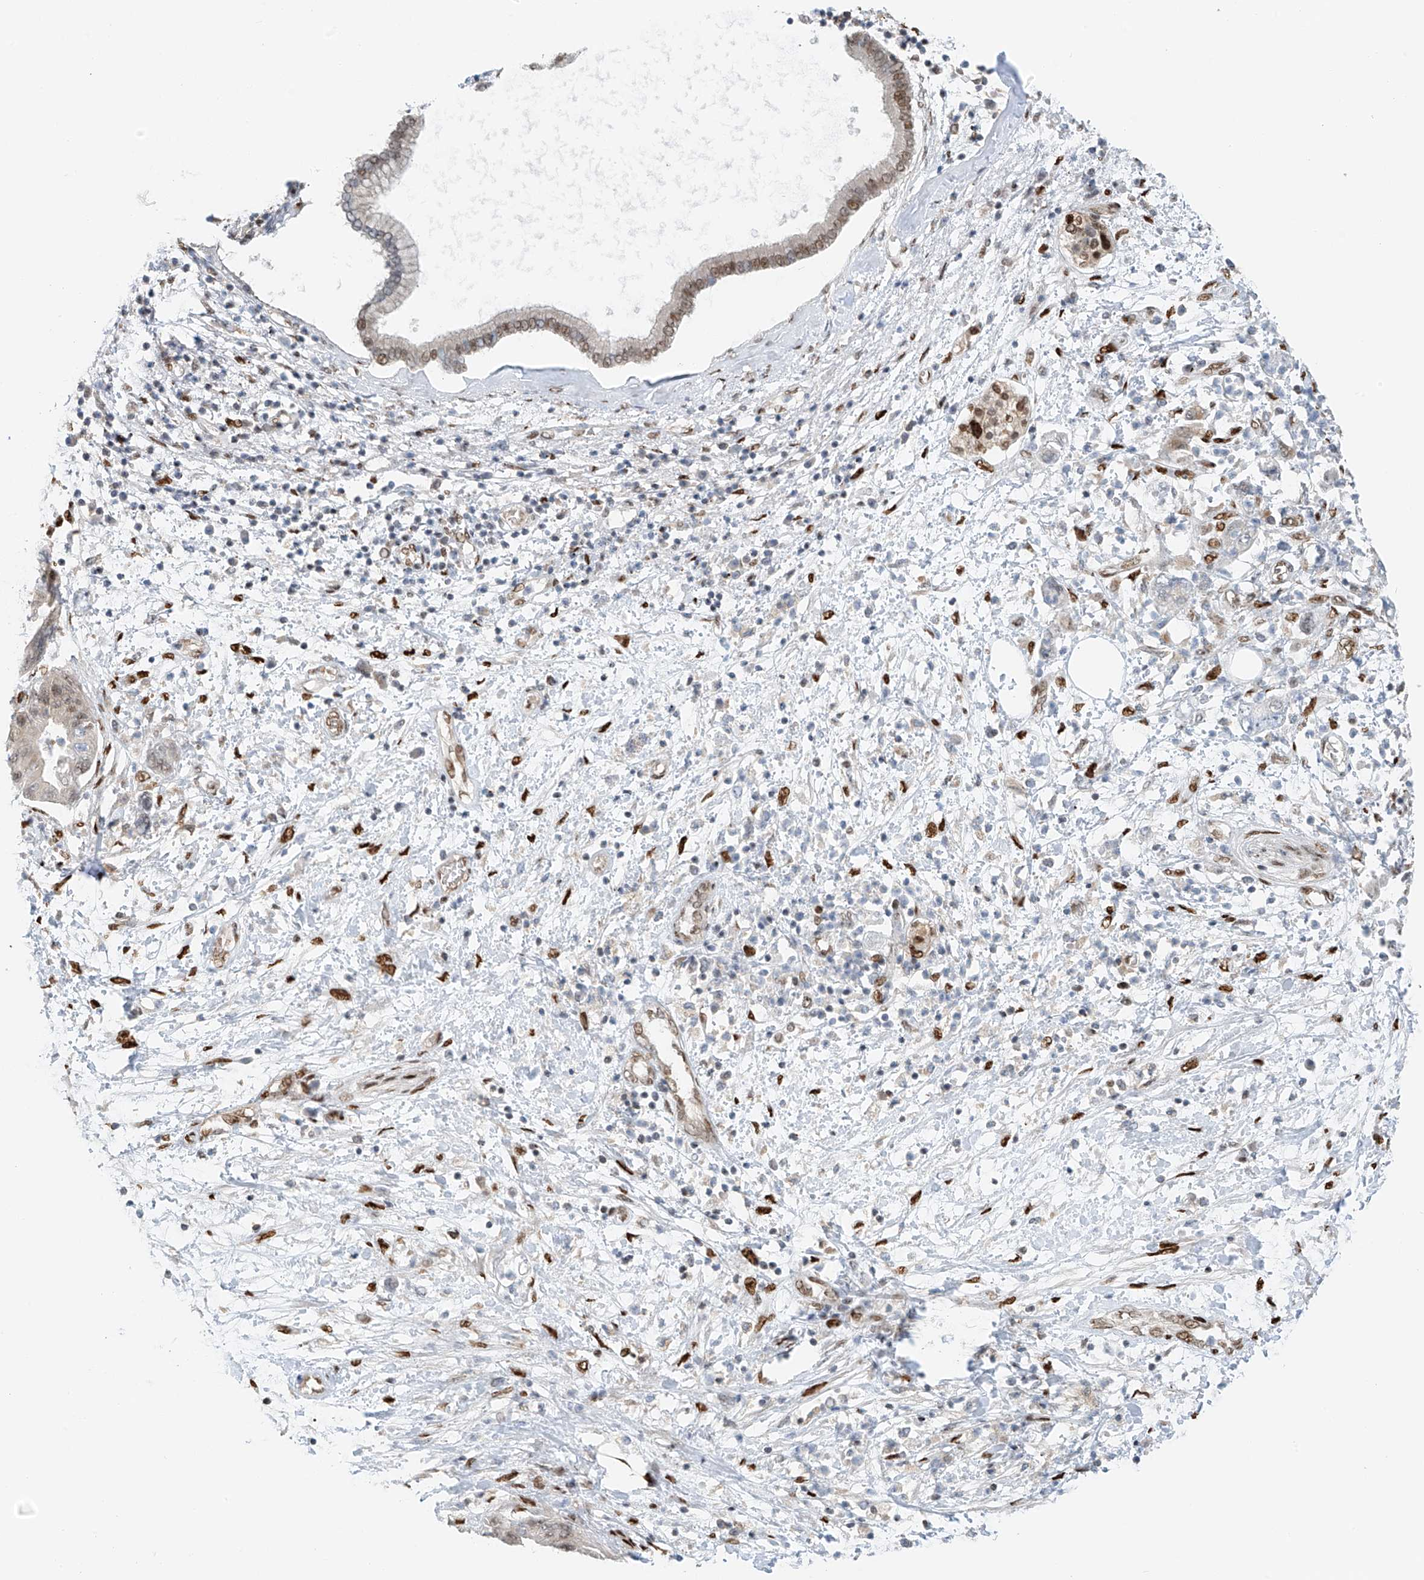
{"staining": {"intensity": "moderate", "quantity": "<25%", "location": "nuclear"}, "tissue": "pancreatic cancer", "cell_type": "Tumor cells", "image_type": "cancer", "snomed": [{"axis": "morphology", "description": "Adenocarcinoma, NOS"}, {"axis": "topography", "description": "Pancreas"}], "caption": "Brown immunohistochemical staining in pancreatic cancer reveals moderate nuclear expression in about <25% of tumor cells.", "gene": "ZNF514", "patient": {"sex": "female", "age": 73}}